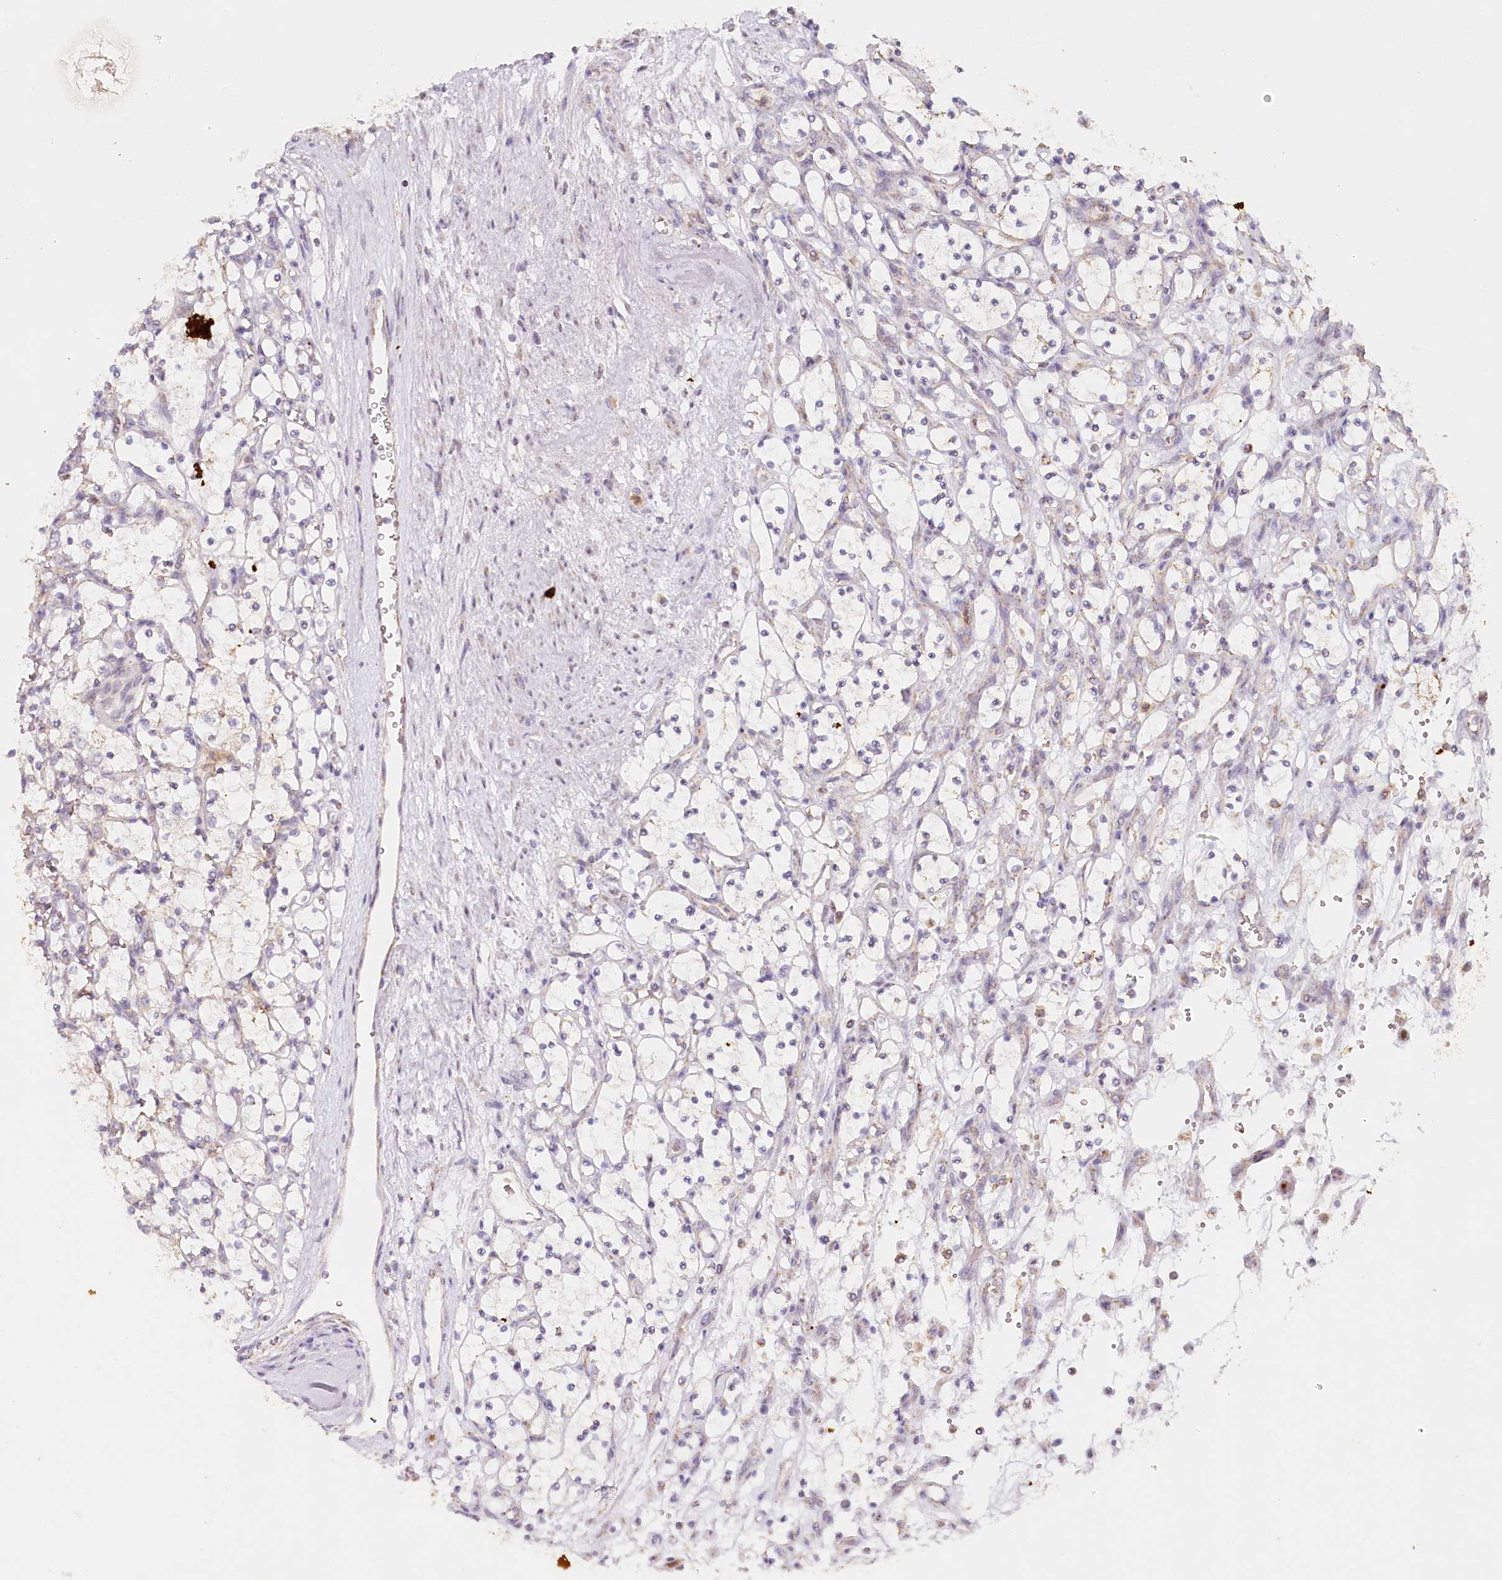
{"staining": {"intensity": "negative", "quantity": "none", "location": "none"}, "tissue": "renal cancer", "cell_type": "Tumor cells", "image_type": "cancer", "snomed": [{"axis": "morphology", "description": "Adenocarcinoma, NOS"}, {"axis": "topography", "description": "Kidney"}], "caption": "IHC photomicrograph of renal adenocarcinoma stained for a protein (brown), which shows no positivity in tumor cells.", "gene": "MMP25", "patient": {"sex": "female", "age": 69}}